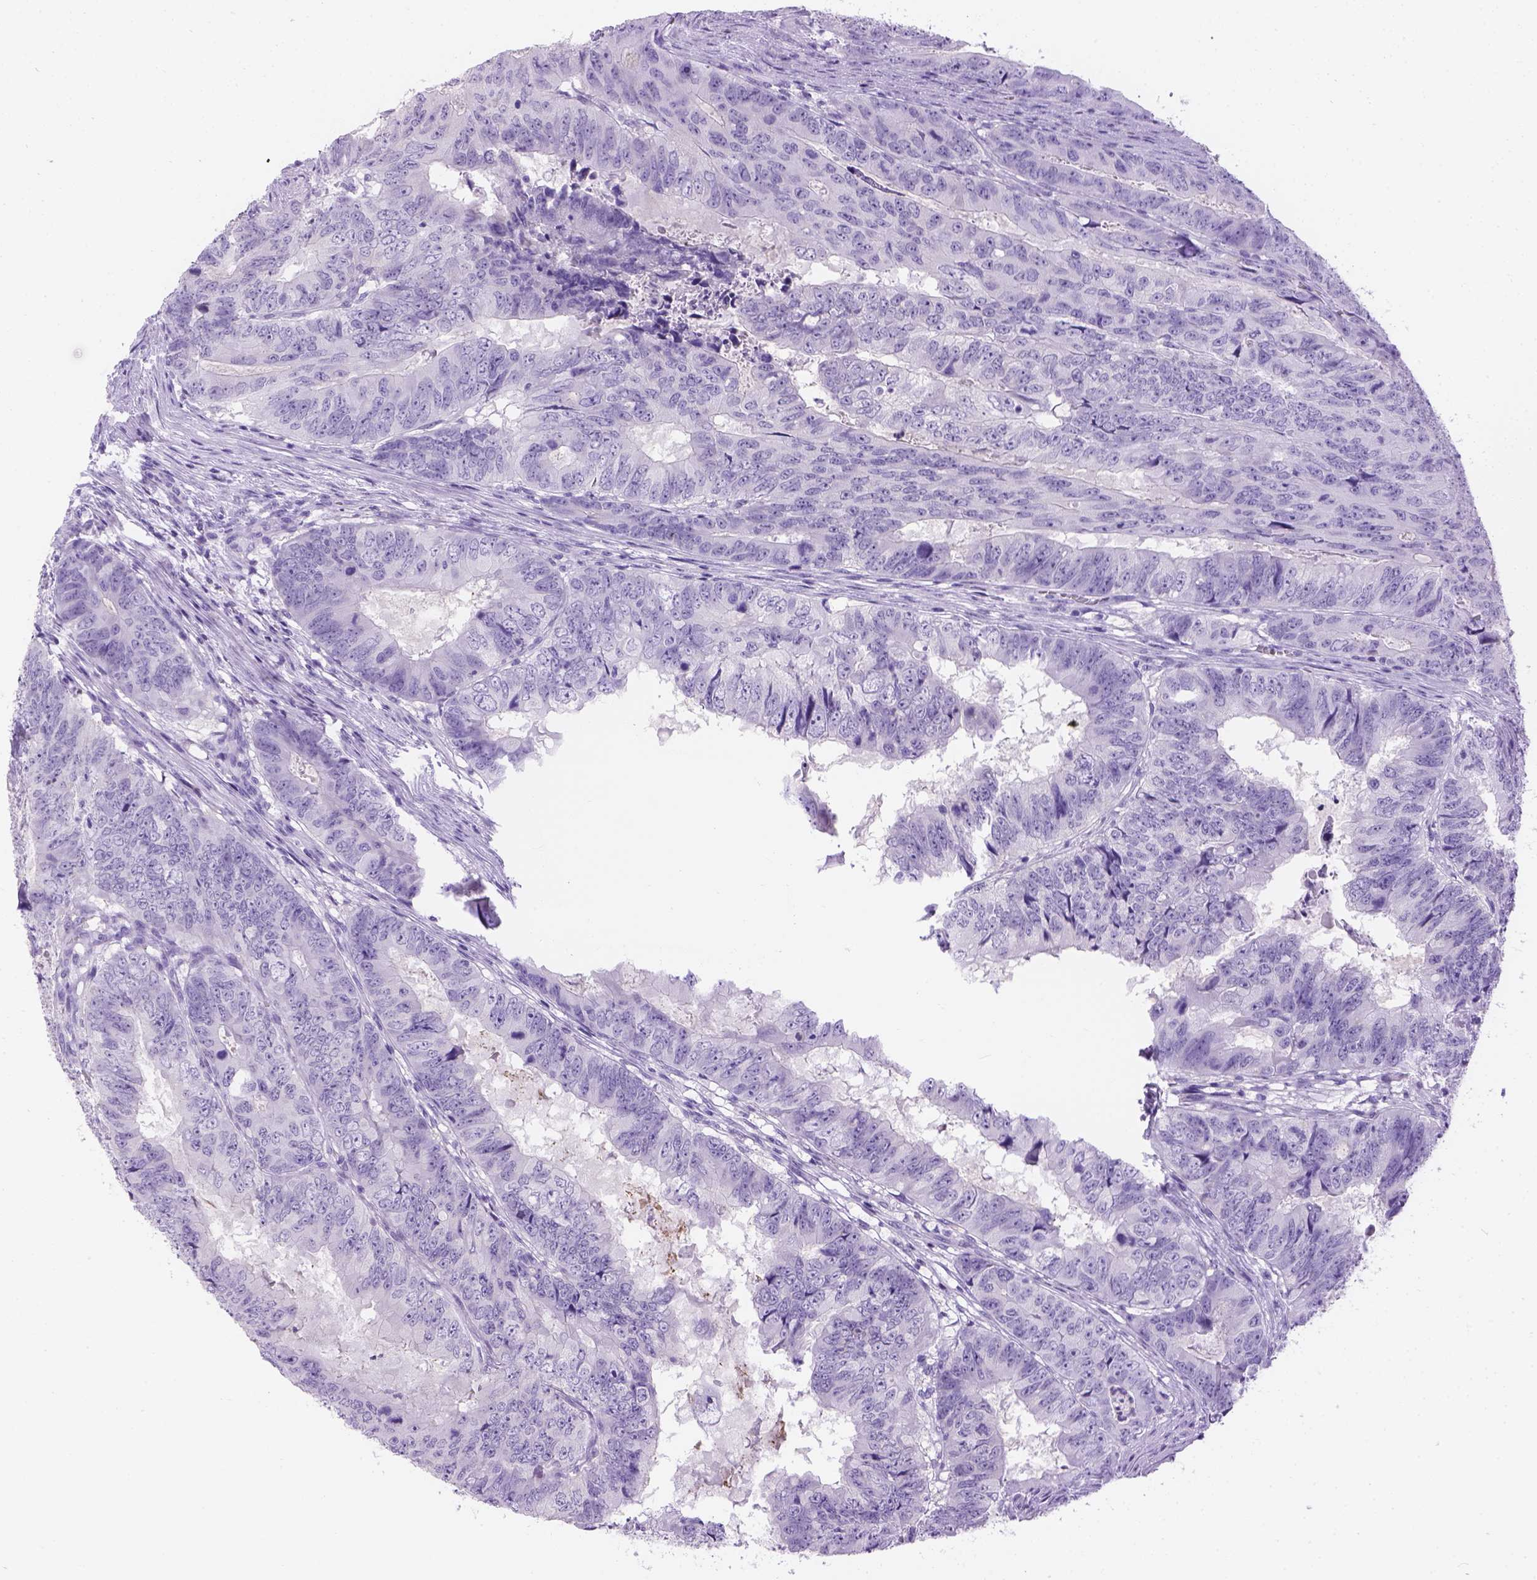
{"staining": {"intensity": "negative", "quantity": "none", "location": "none"}, "tissue": "colorectal cancer", "cell_type": "Tumor cells", "image_type": "cancer", "snomed": [{"axis": "morphology", "description": "Adenocarcinoma, NOS"}, {"axis": "topography", "description": "Colon"}], "caption": "Tumor cells show no significant protein positivity in colorectal adenocarcinoma.", "gene": "TMEM38A", "patient": {"sex": "male", "age": 79}}